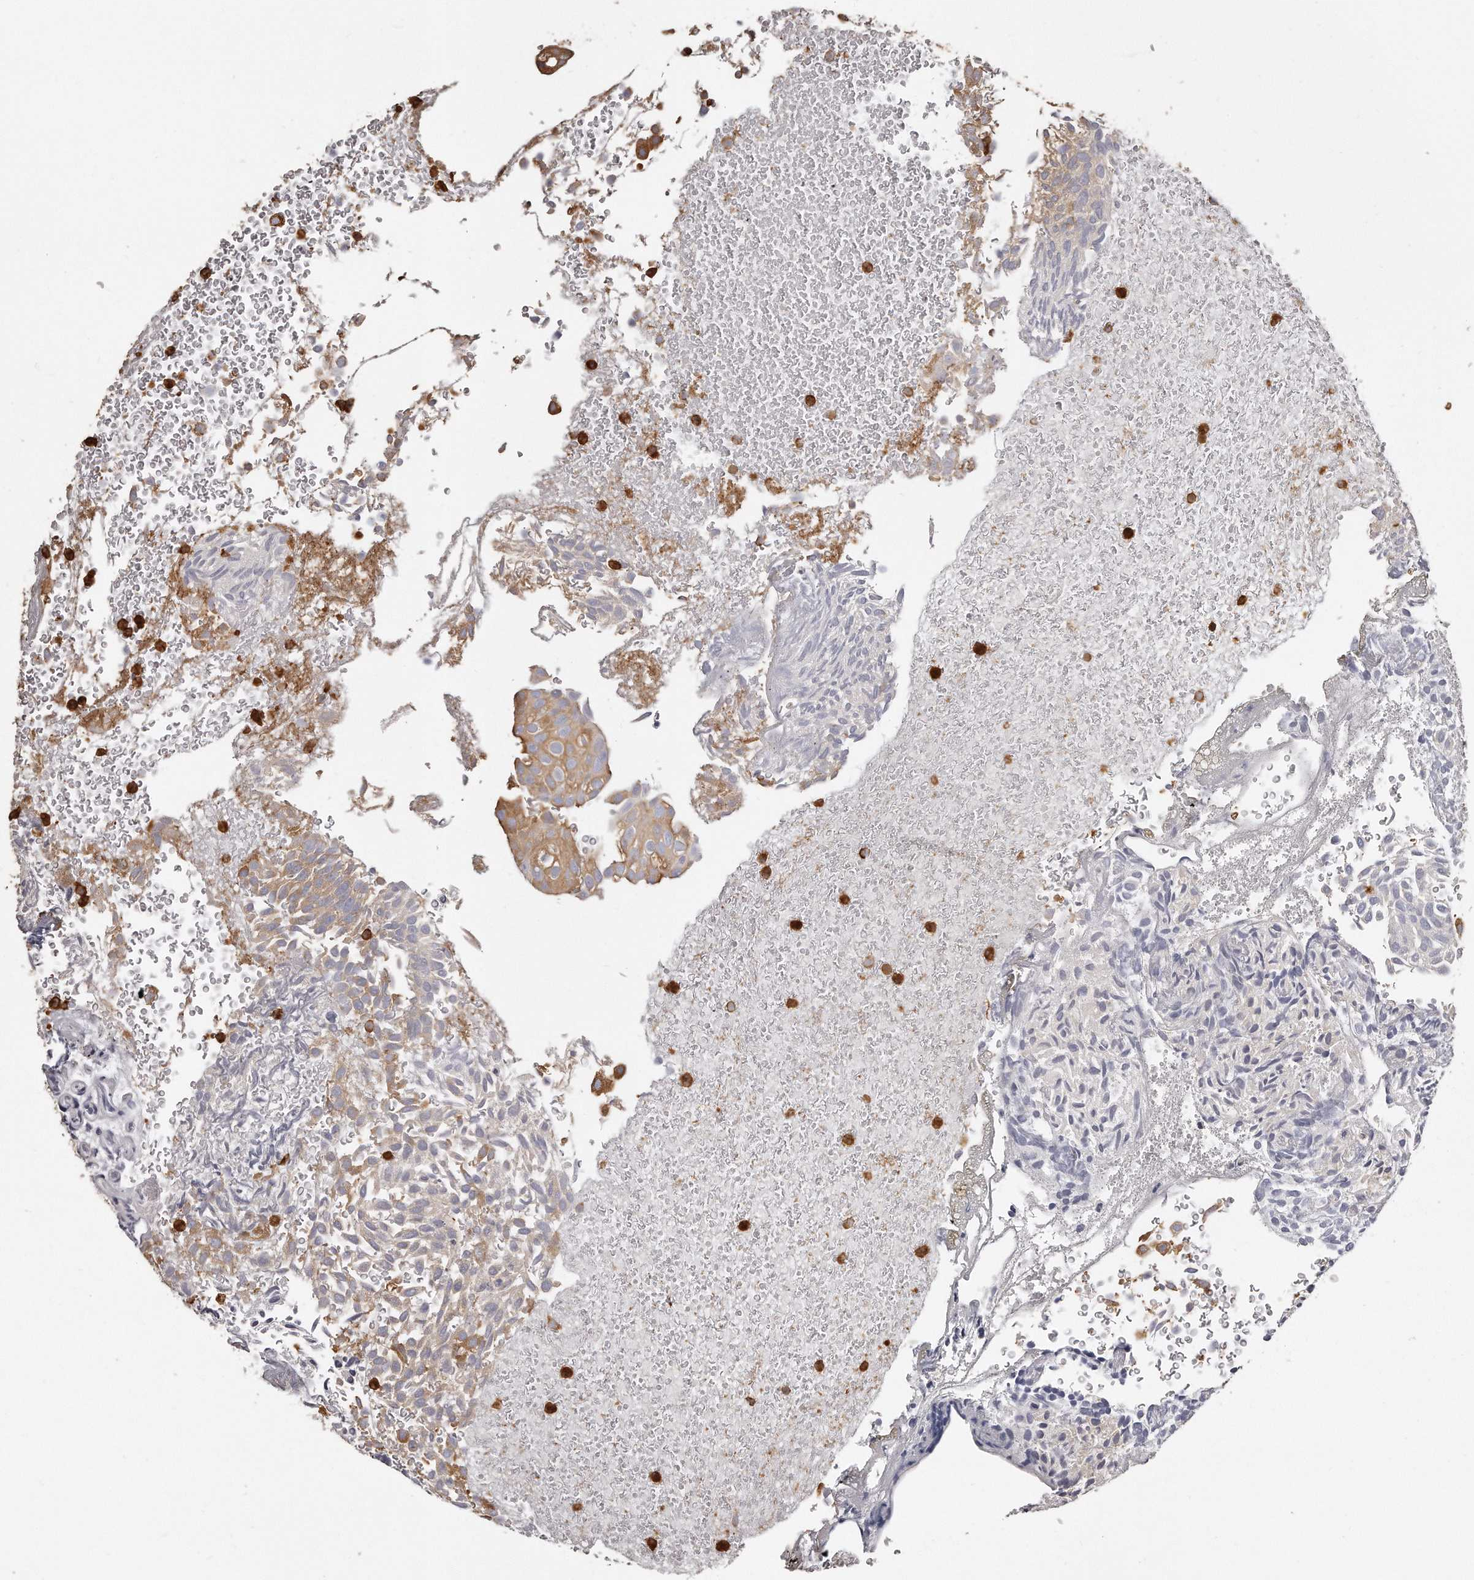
{"staining": {"intensity": "moderate", "quantity": "25%-75%", "location": "cytoplasmic/membranous"}, "tissue": "urothelial cancer", "cell_type": "Tumor cells", "image_type": "cancer", "snomed": [{"axis": "morphology", "description": "Urothelial carcinoma, Low grade"}, {"axis": "topography", "description": "Urinary bladder"}], "caption": "Immunohistochemistry (IHC) of low-grade urothelial carcinoma displays medium levels of moderate cytoplasmic/membranous staining in approximately 25%-75% of tumor cells.", "gene": "CAP1", "patient": {"sex": "male", "age": 78}}